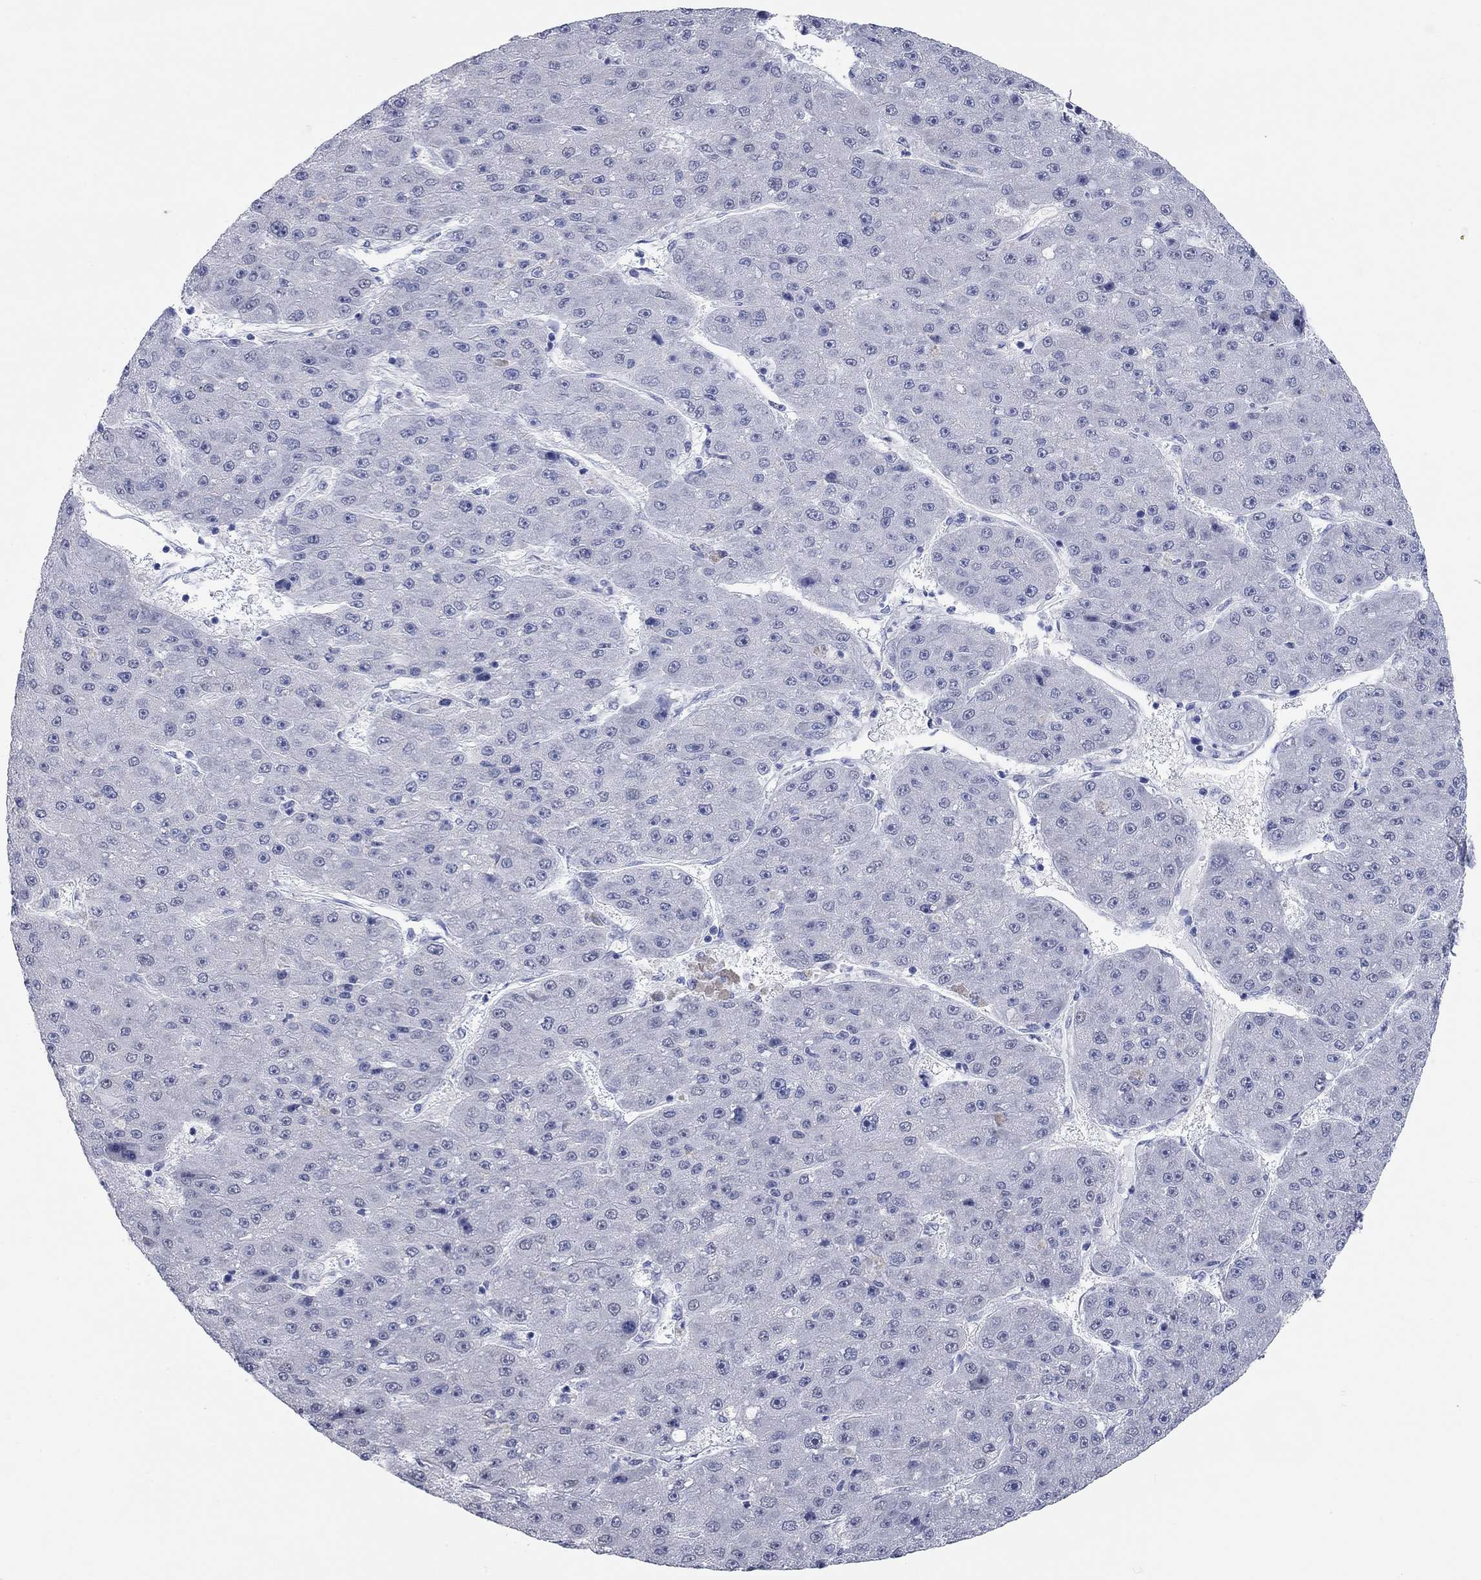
{"staining": {"intensity": "negative", "quantity": "none", "location": "none"}, "tissue": "liver cancer", "cell_type": "Tumor cells", "image_type": "cancer", "snomed": [{"axis": "morphology", "description": "Carcinoma, Hepatocellular, NOS"}, {"axis": "topography", "description": "Liver"}], "caption": "DAB (3,3'-diaminobenzidine) immunohistochemical staining of liver cancer (hepatocellular carcinoma) shows no significant positivity in tumor cells.", "gene": "WASF3", "patient": {"sex": "male", "age": 67}}